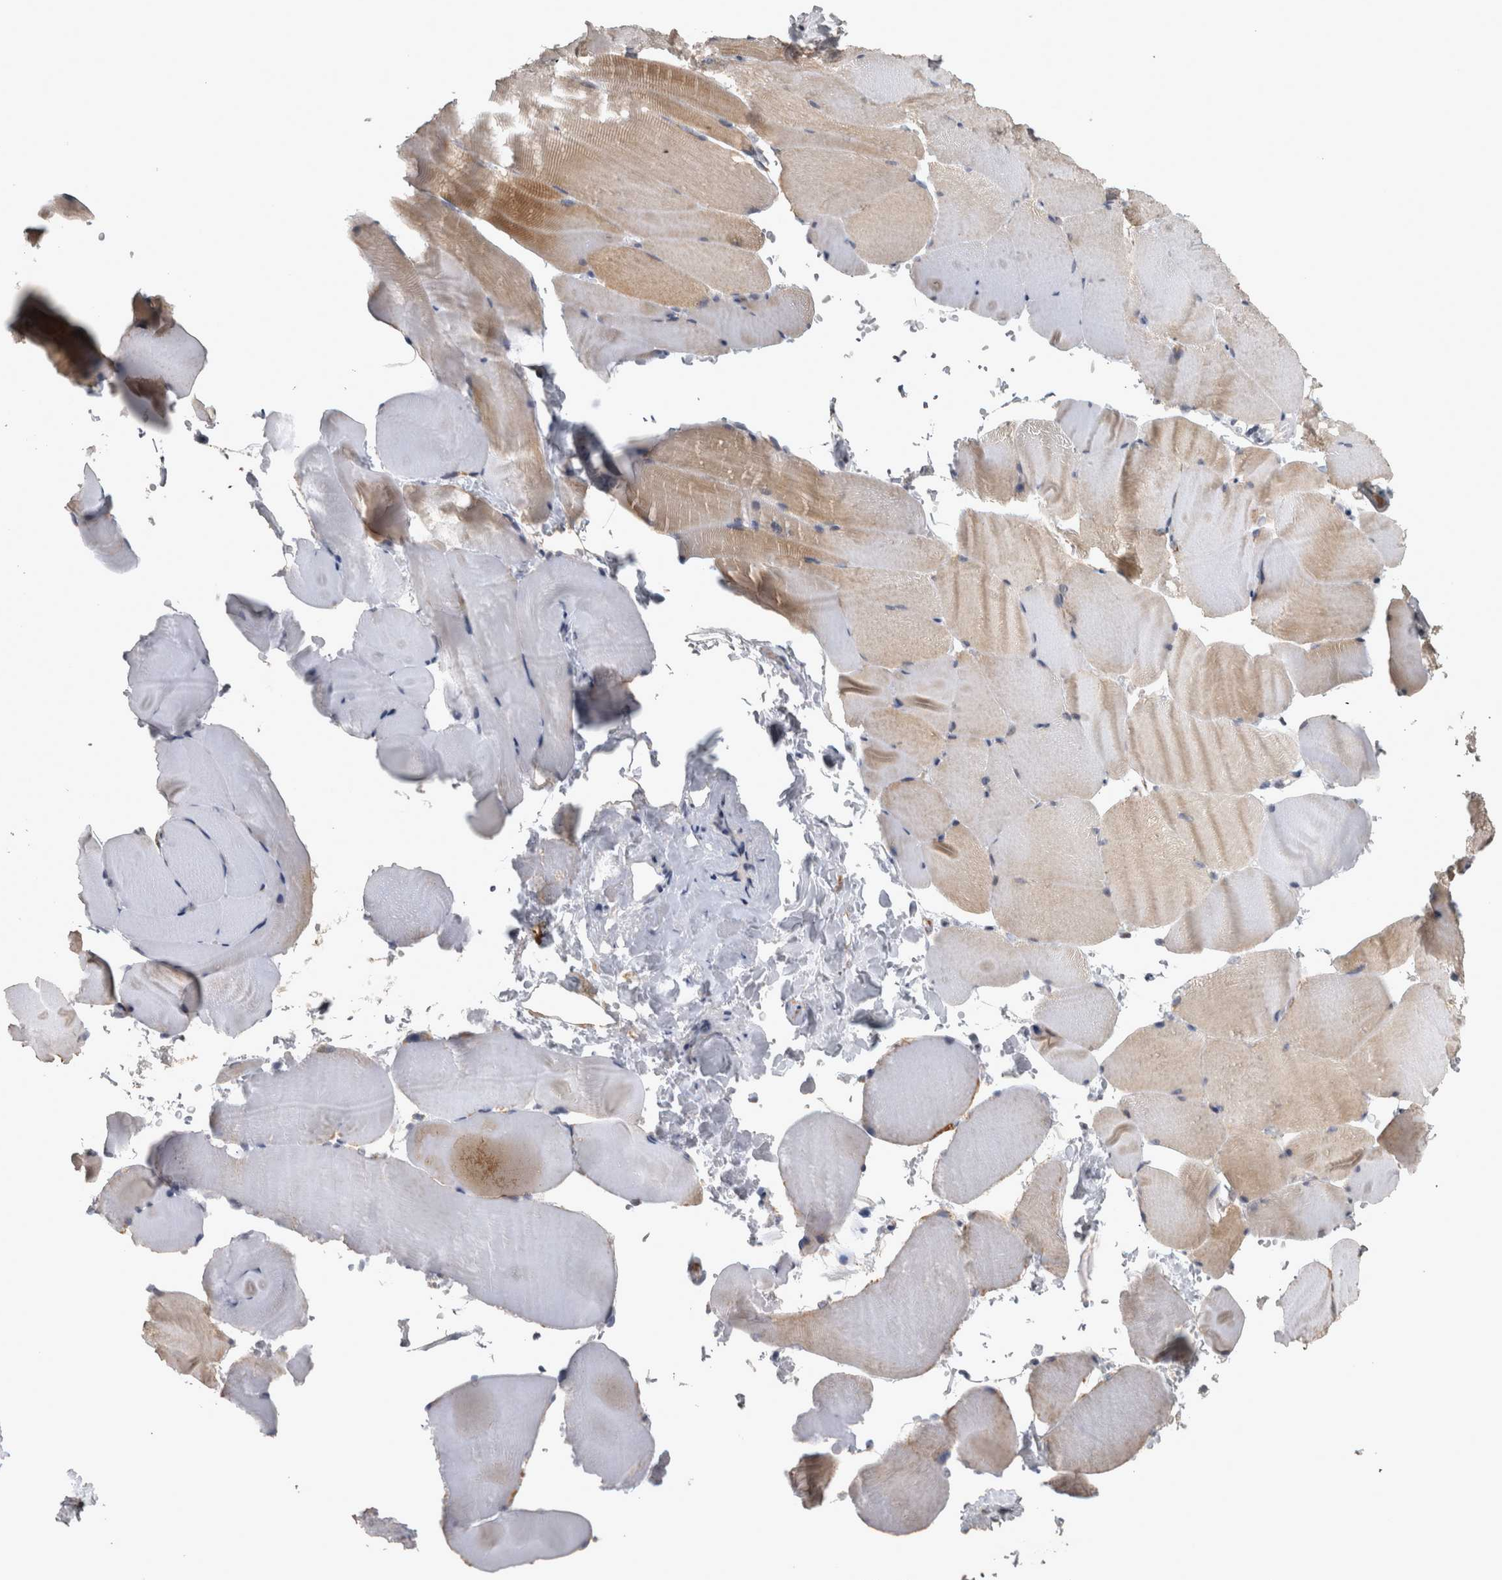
{"staining": {"intensity": "moderate", "quantity": "<25%", "location": "cytoplasmic/membranous"}, "tissue": "skeletal muscle", "cell_type": "Myocytes", "image_type": "normal", "snomed": [{"axis": "morphology", "description": "Normal tissue, NOS"}, {"axis": "topography", "description": "Skeletal muscle"}, {"axis": "topography", "description": "Parathyroid gland"}], "caption": "Myocytes display low levels of moderate cytoplasmic/membranous positivity in about <25% of cells in normal skeletal muscle.", "gene": "DBT", "patient": {"sex": "female", "age": 37}}